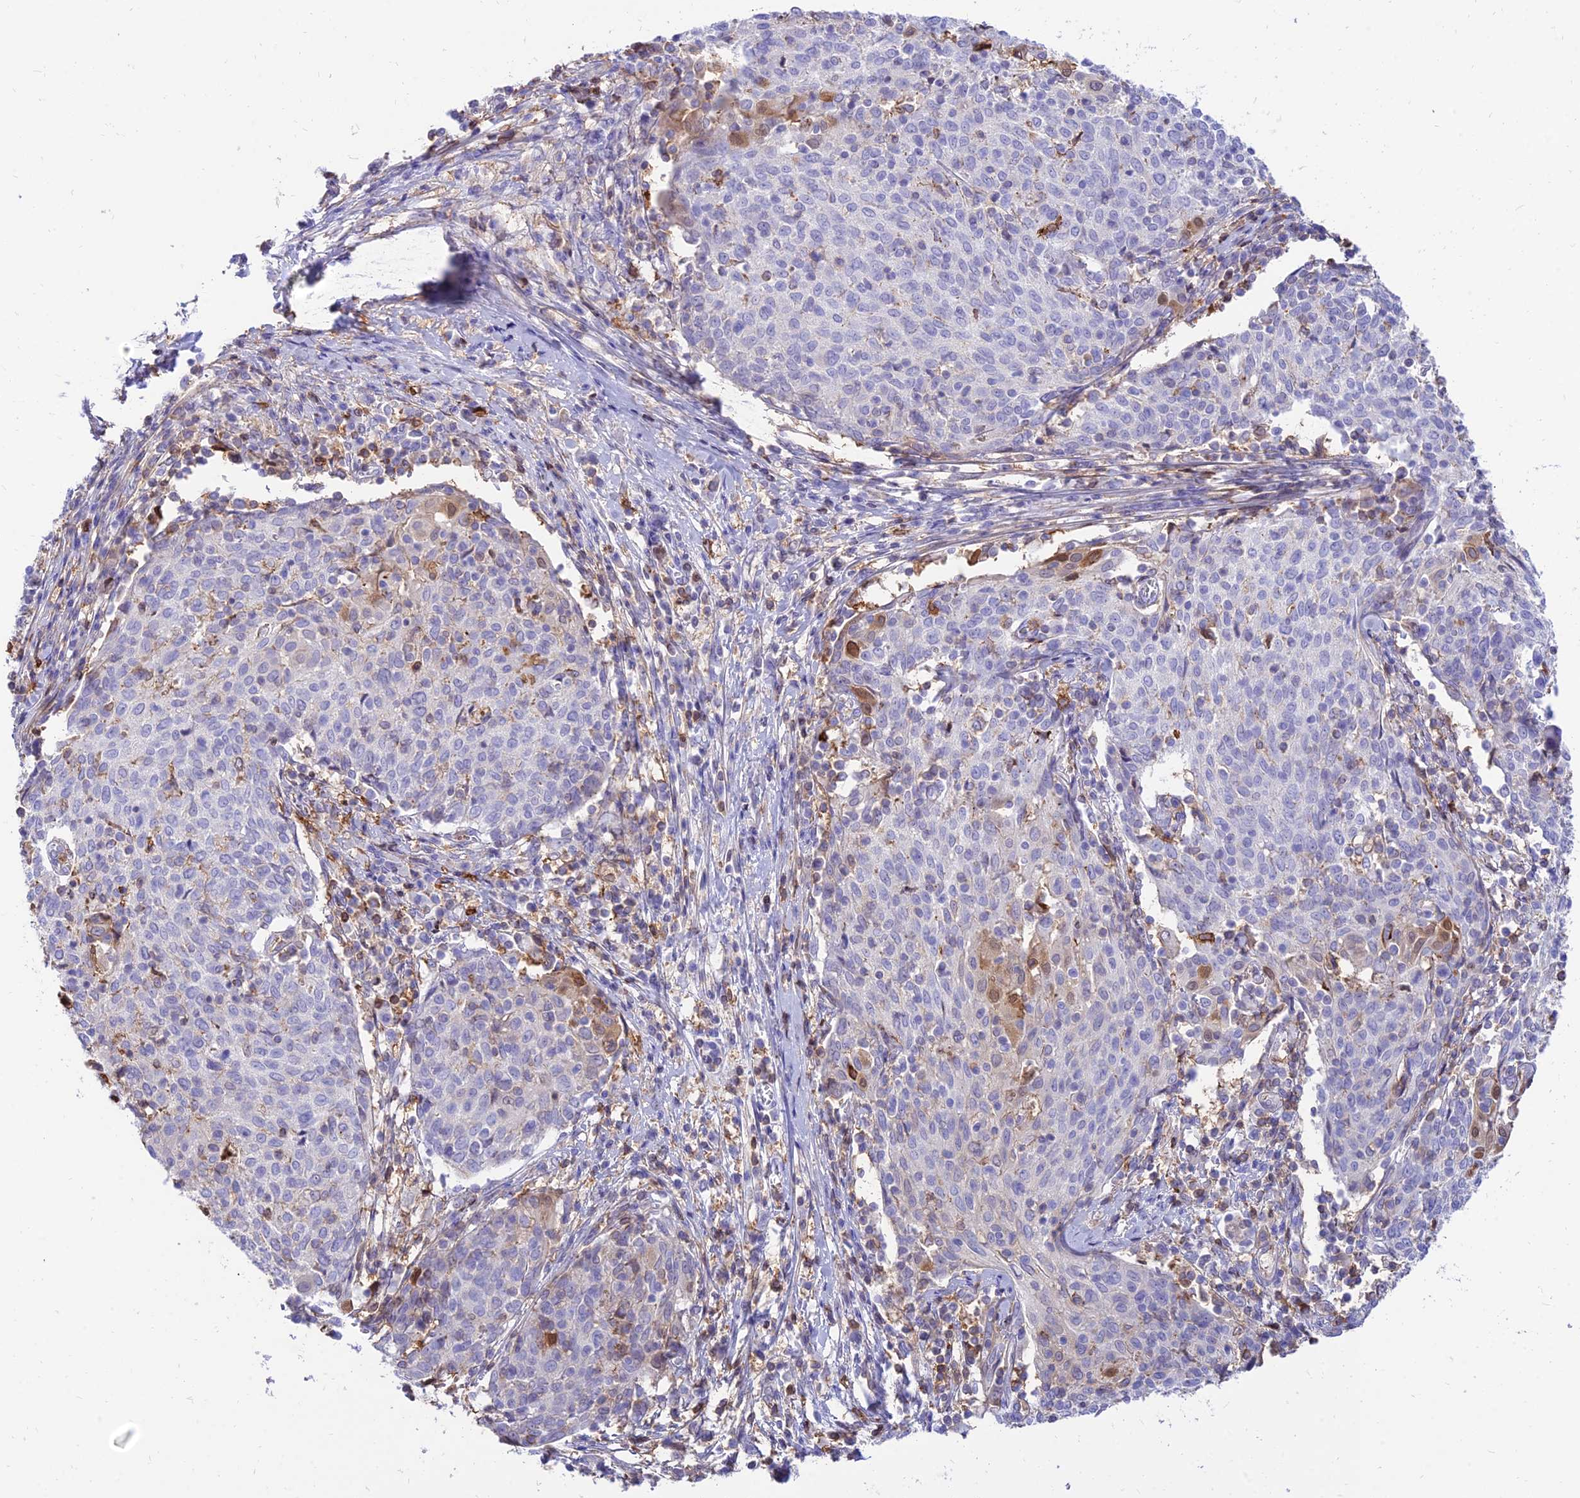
{"staining": {"intensity": "negative", "quantity": "none", "location": "none"}, "tissue": "cervical cancer", "cell_type": "Tumor cells", "image_type": "cancer", "snomed": [{"axis": "morphology", "description": "Squamous cell carcinoma, NOS"}, {"axis": "topography", "description": "Cervix"}], "caption": "High magnification brightfield microscopy of squamous cell carcinoma (cervical) stained with DAB (brown) and counterstained with hematoxylin (blue): tumor cells show no significant expression. (DAB immunohistochemistry (IHC) visualized using brightfield microscopy, high magnification).", "gene": "SREK1IP1", "patient": {"sex": "female", "age": 52}}